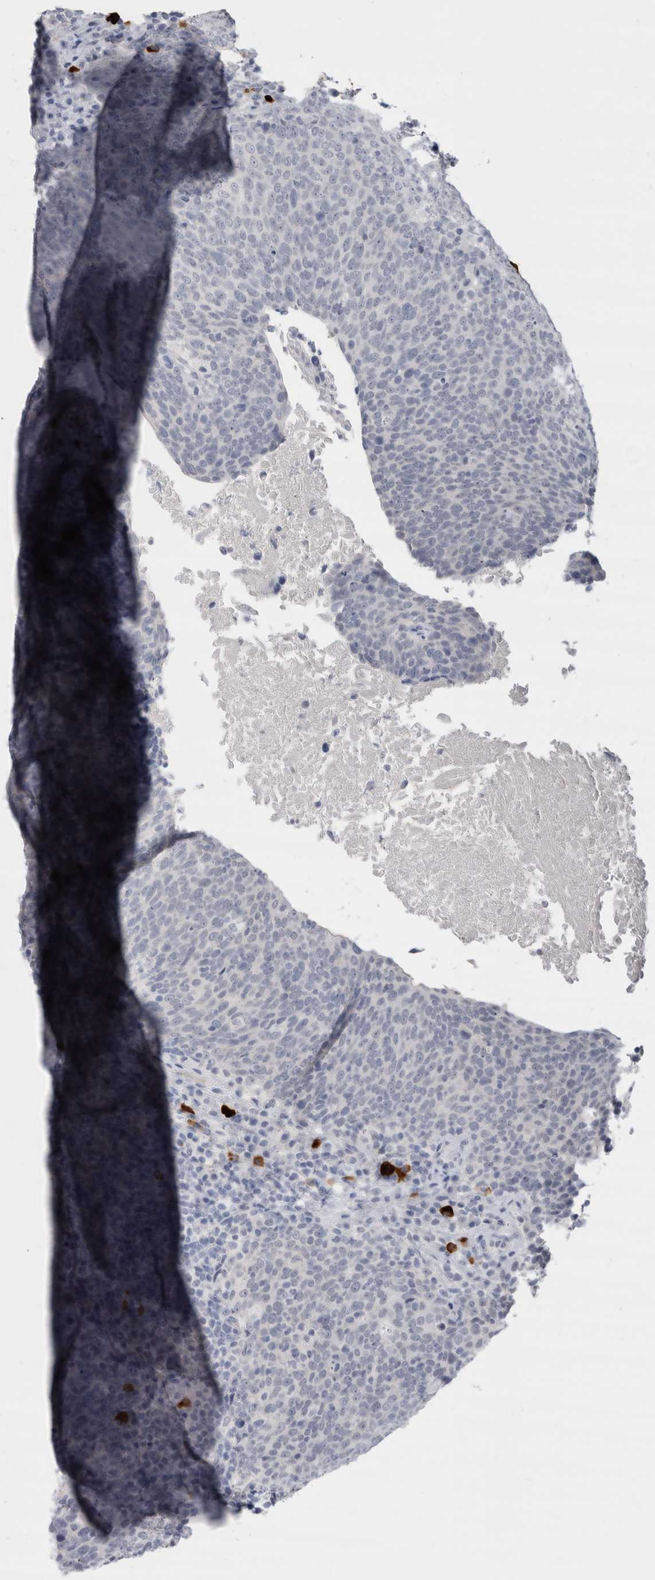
{"staining": {"intensity": "negative", "quantity": "none", "location": "none"}, "tissue": "head and neck cancer", "cell_type": "Tumor cells", "image_type": "cancer", "snomed": [{"axis": "morphology", "description": "Squamous cell carcinoma, NOS"}, {"axis": "morphology", "description": "Squamous cell carcinoma, metastatic, NOS"}, {"axis": "topography", "description": "Lymph node"}, {"axis": "topography", "description": "Head-Neck"}], "caption": "Immunohistochemistry photomicrograph of neoplastic tissue: human head and neck cancer stained with DAB shows no significant protein positivity in tumor cells.", "gene": "CDH17", "patient": {"sex": "male", "age": 62}}